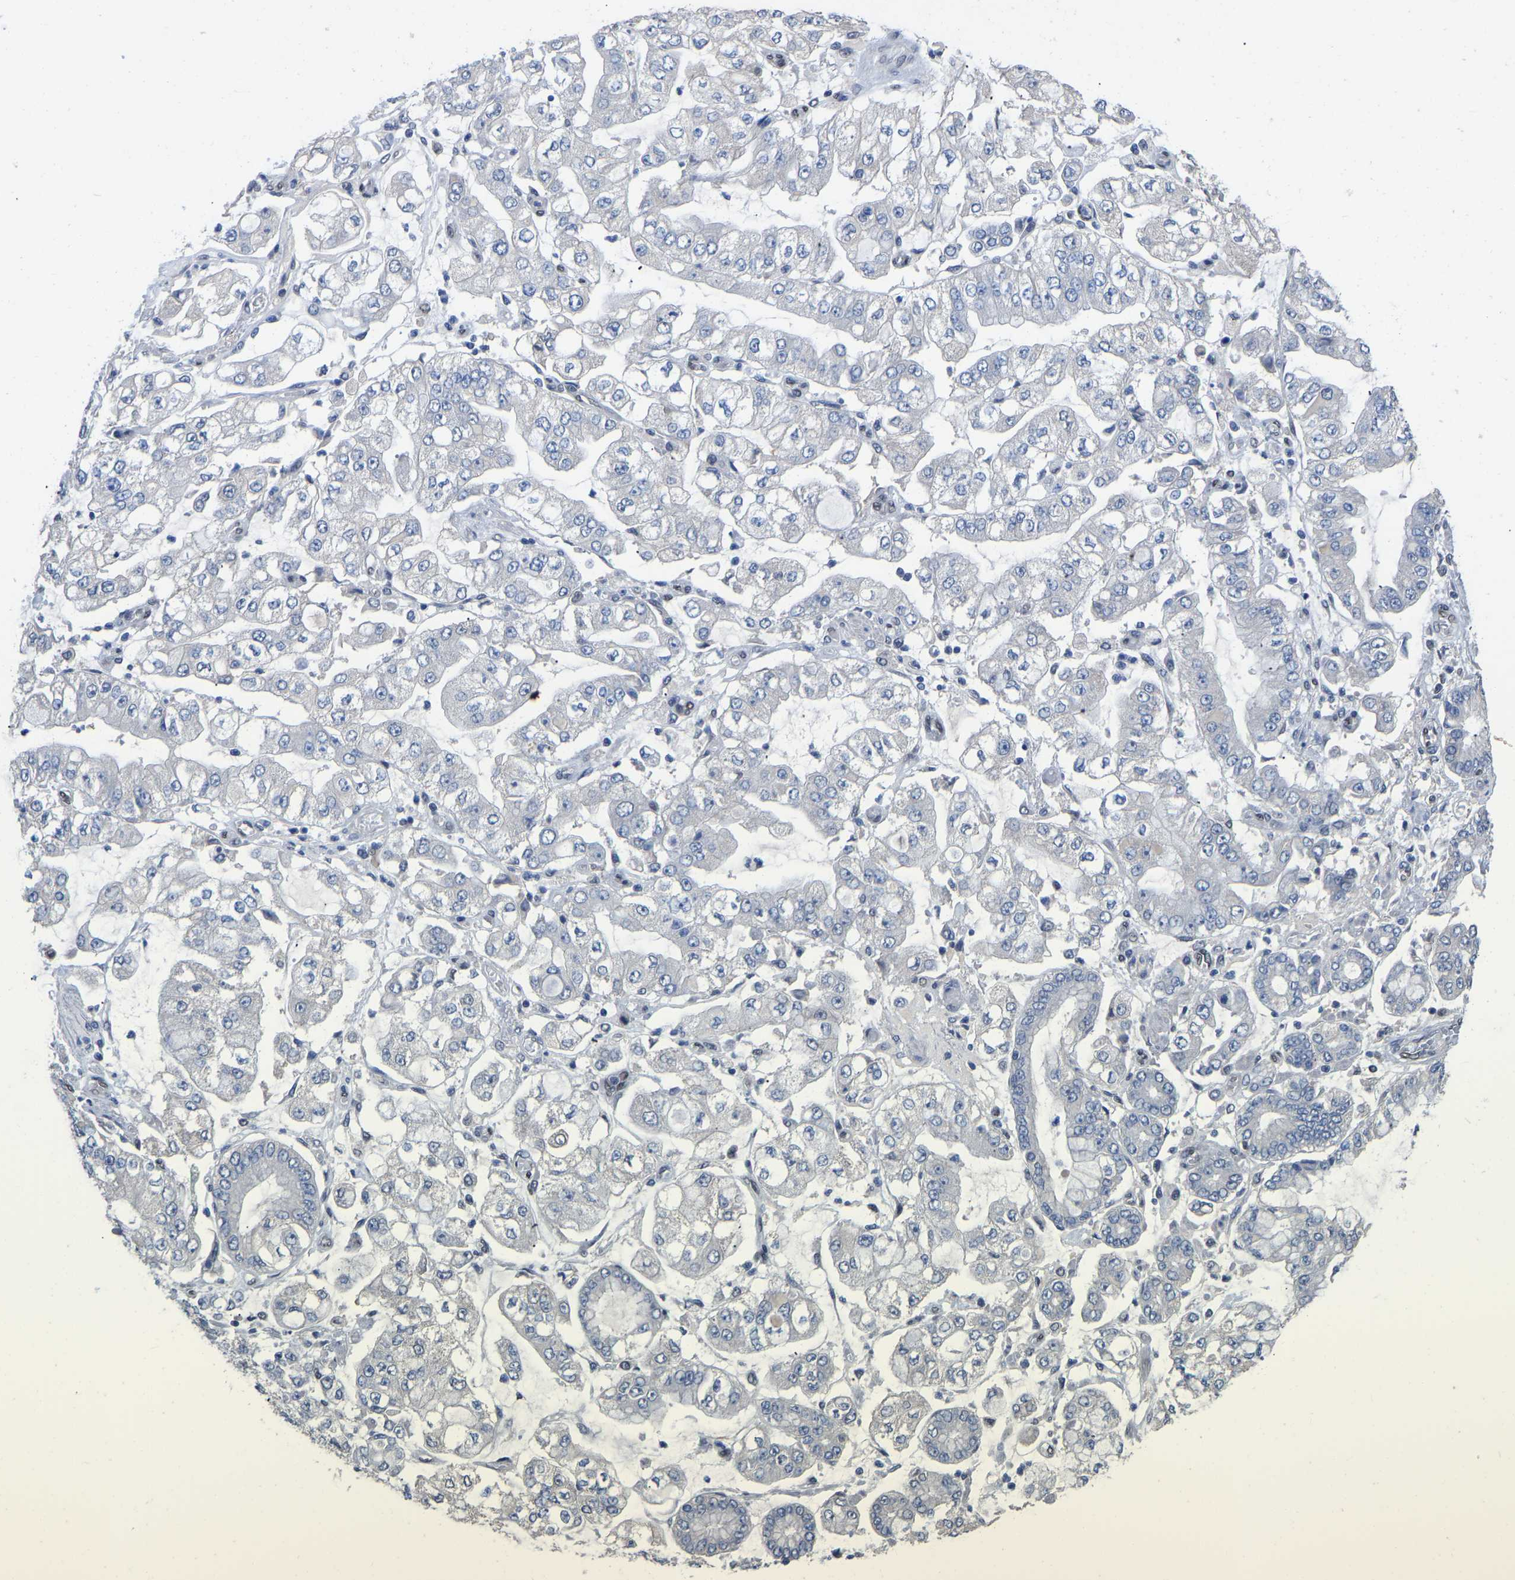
{"staining": {"intensity": "negative", "quantity": "none", "location": "none"}, "tissue": "stomach cancer", "cell_type": "Tumor cells", "image_type": "cancer", "snomed": [{"axis": "morphology", "description": "Adenocarcinoma, NOS"}, {"axis": "topography", "description": "Stomach"}], "caption": "Histopathology image shows no protein positivity in tumor cells of adenocarcinoma (stomach) tissue.", "gene": "QKI", "patient": {"sex": "male", "age": 76}}